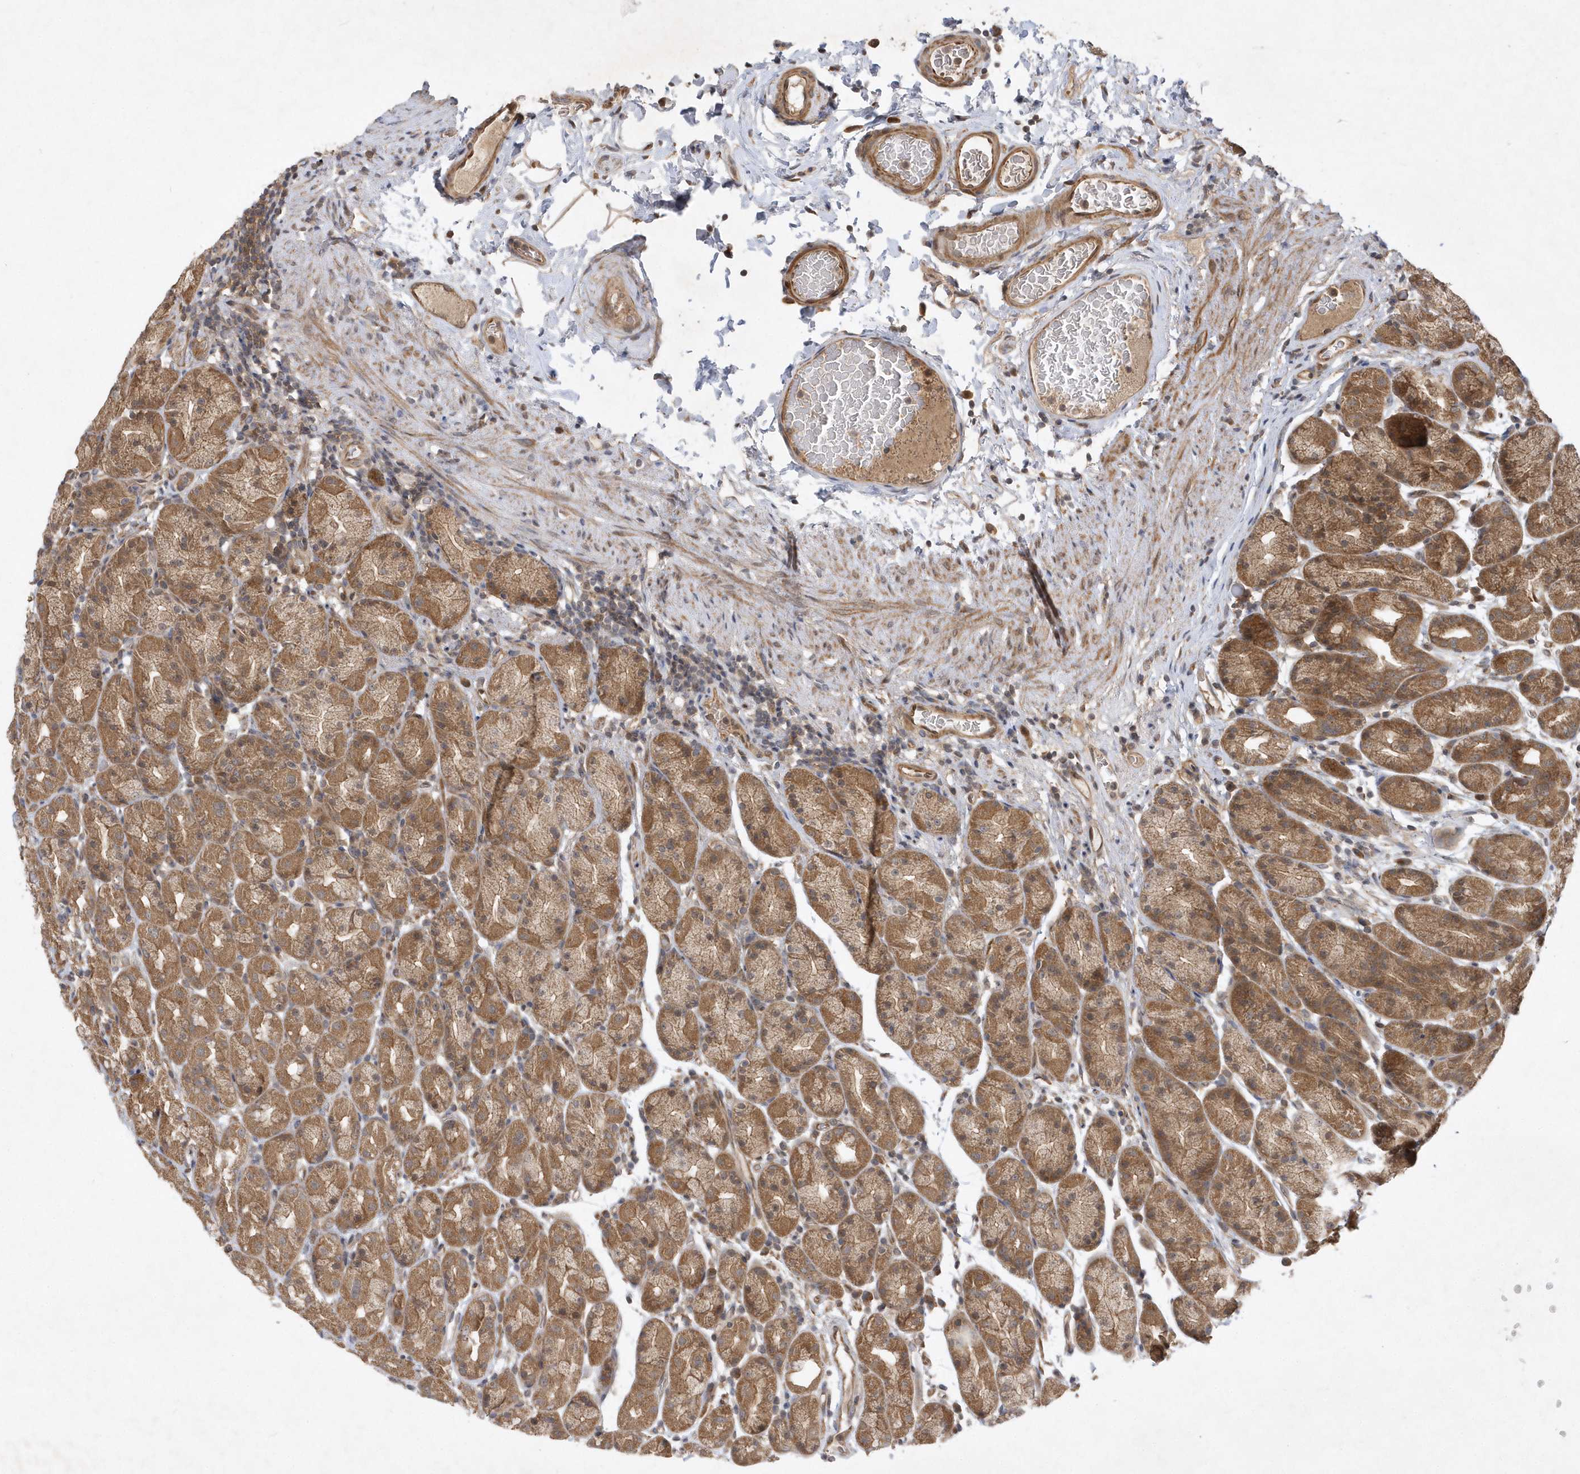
{"staining": {"intensity": "moderate", "quantity": ">75%", "location": "cytoplasmic/membranous"}, "tissue": "stomach", "cell_type": "Glandular cells", "image_type": "normal", "snomed": [{"axis": "morphology", "description": "Normal tissue, NOS"}, {"axis": "topography", "description": "Stomach, upper"}], "caption": "Protein analysis of normal stomach exhibits moderate cytoplasmic/membranous expression in about >75% of glandular cells.", "gene": "GFM2", "patient": {"sex": "male", "age": 68}}